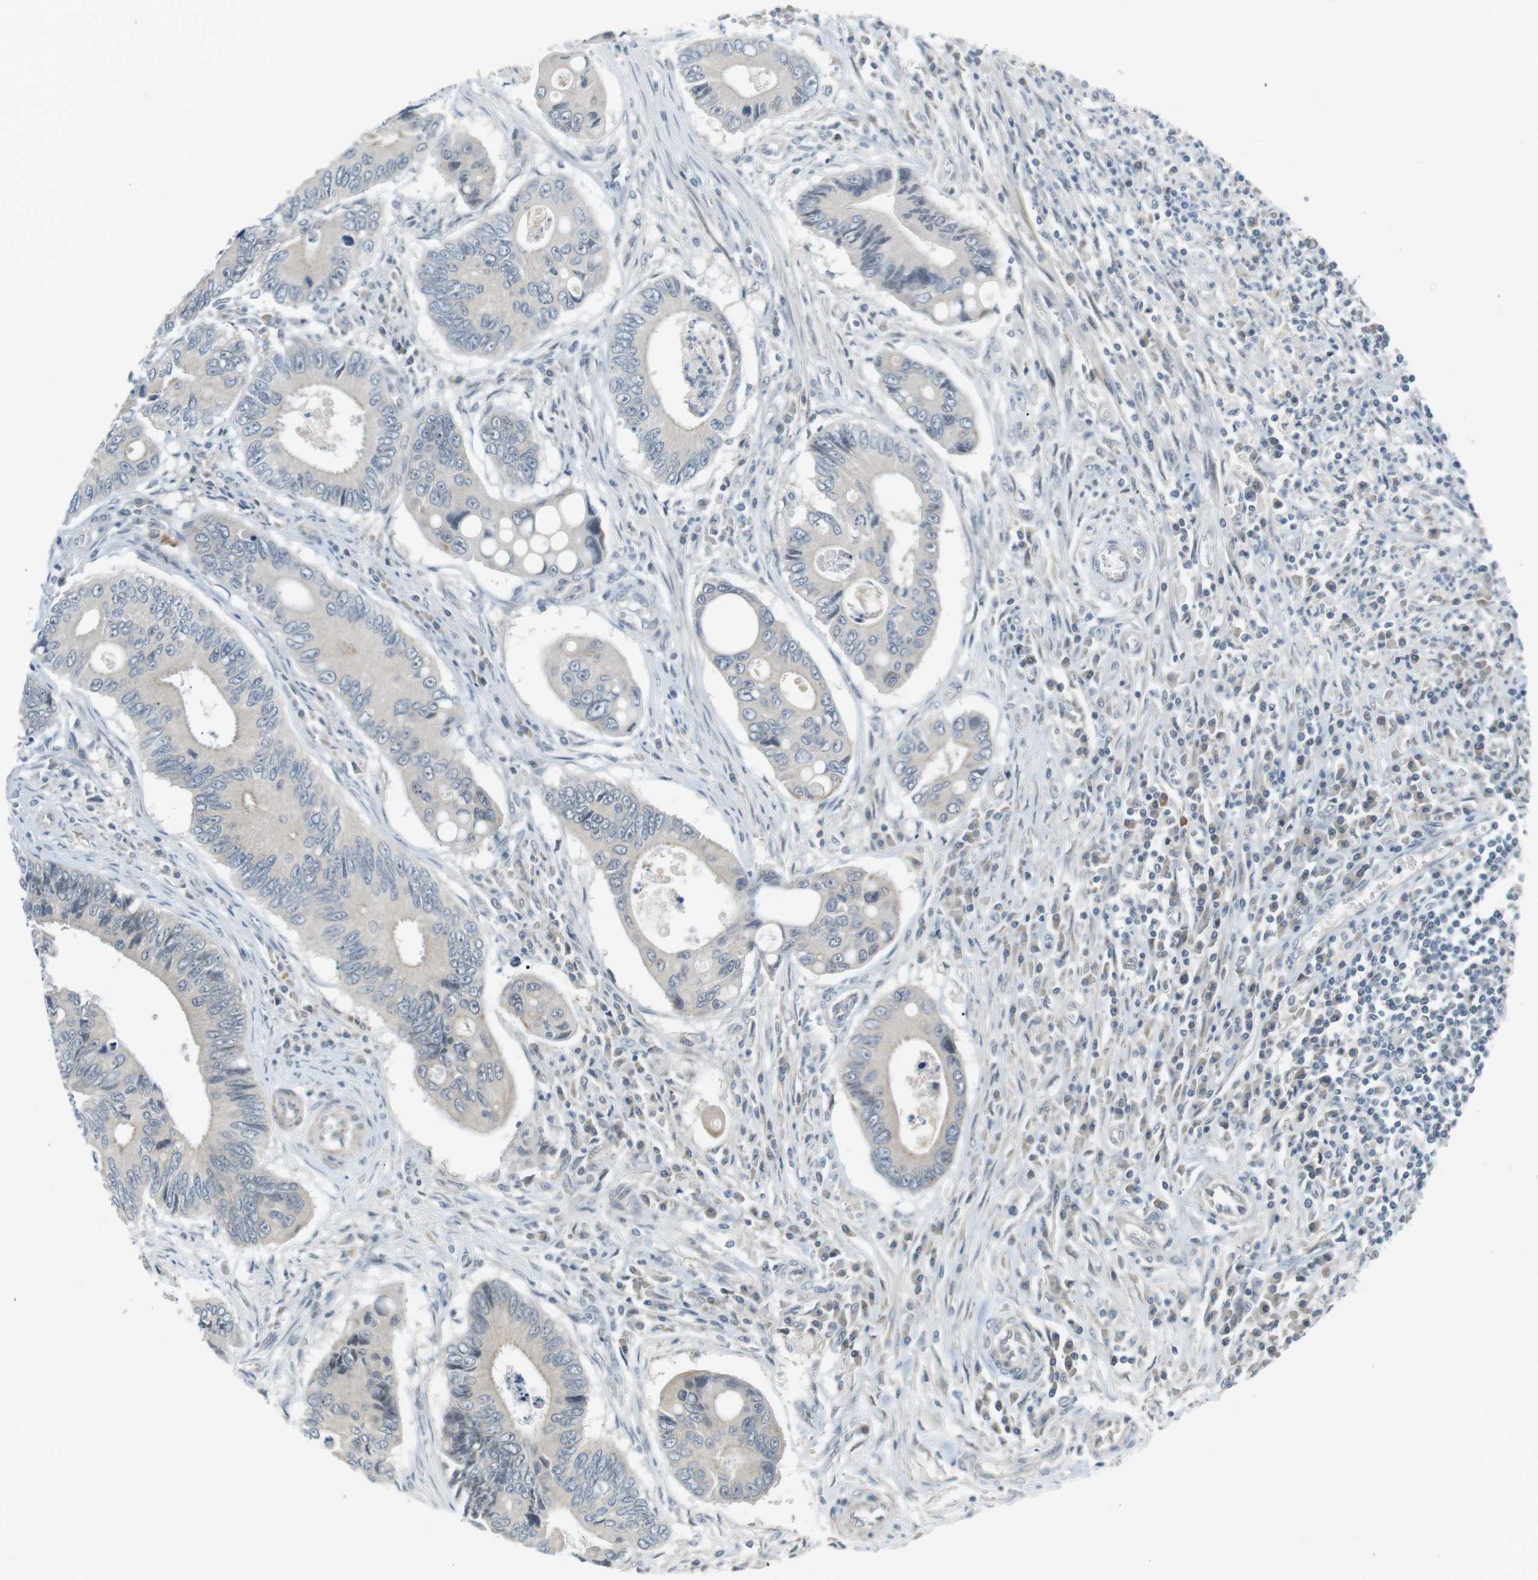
{"staining": {"intensity": "negative", "quantity": "none", "location": "none"}, "tissue": "colorectal cancer", "cell_type": "Tumor cells", "image_type": "cancer", "snomed": [{"axis": "morphology", "description": "Inflammation, NOS"}, {"axis": "morphology", "description": "Adenocarcinoma, NOS"}, {"axis": "topography", "description": "Colon"}], "caption": "Immunohistochemical staining of colorectal adenocarcinoma exhibits no significant positivity in tumor cells.", "gene": "RTN3", "patient": {"sex": "male", "age": 72}}